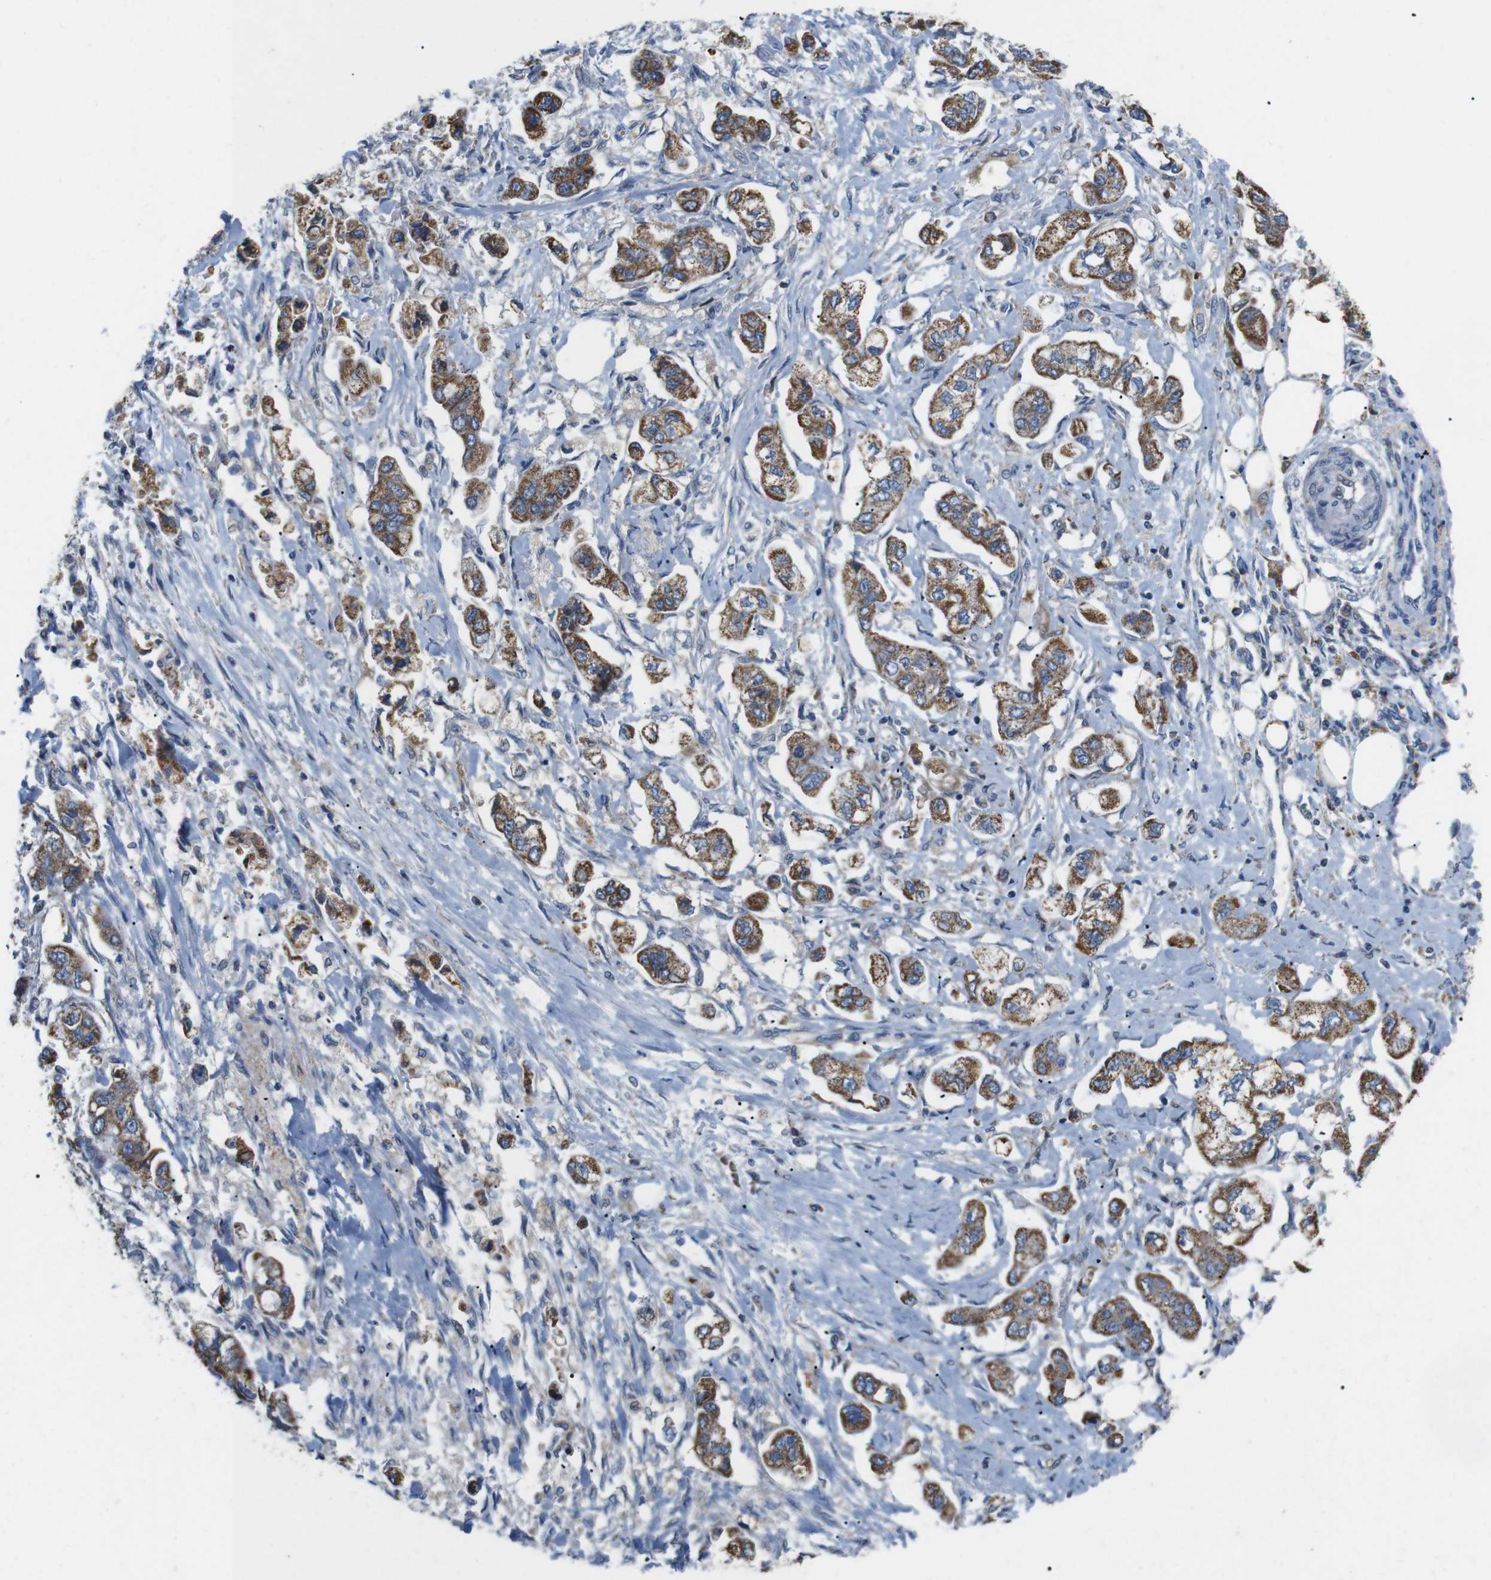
{"staining": {"intensity": "moderate", "quantity": ">75%", "location": "cytoplasmic/membranous"}, "tissue": "stomach cancer", "cell_type": "Tumor cells", "image_type": "cancer", "snomed": [{"axis": "morphology", "description": "Adenocarcinoma, NOS"}, {"axis": "topography", "description": "Stomach"}], "caption": "Immunohistochemical staining of human adenocarcinoma (stomach) exhibits medium levels of moderate cytoplasmic/membranous protein expression in approximately >75% of tumor cells. (DAB = brown stain, brightfield microscopy at high magnification).", "gene": "F2RL1", "patient": {"sex": "male", "age": 62}}